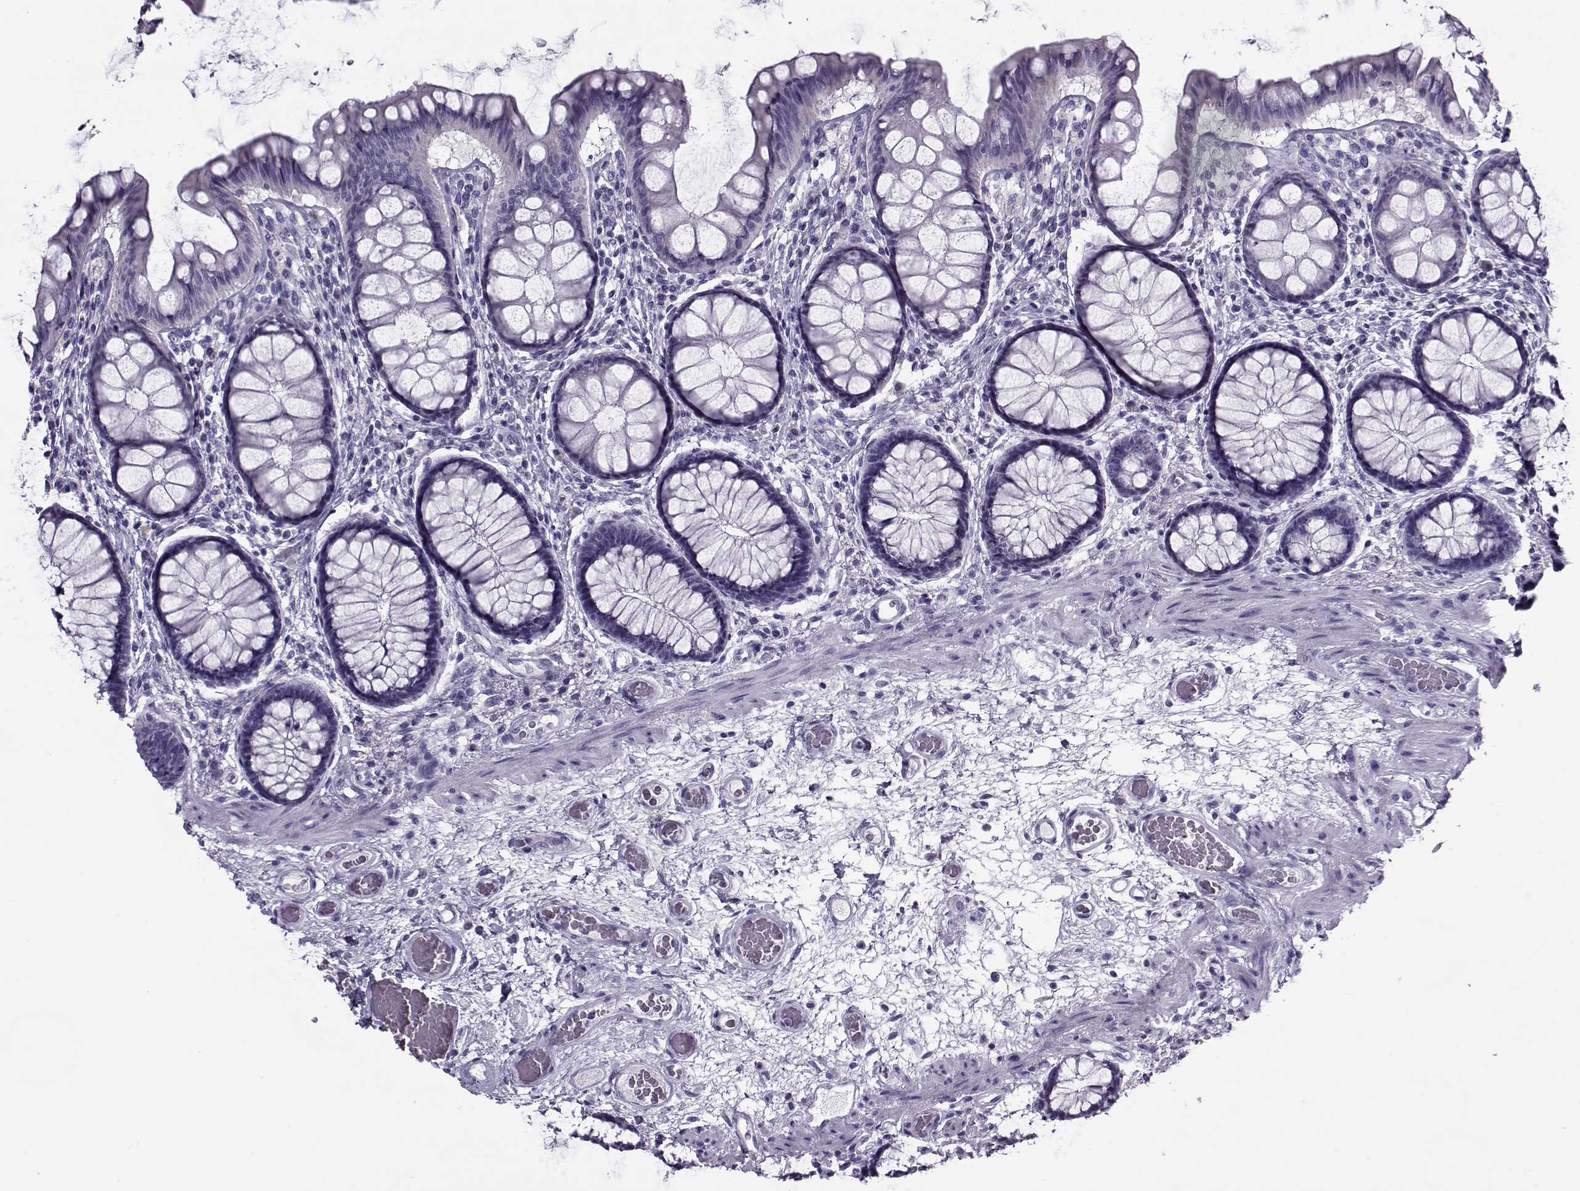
{"staining": {"intensity": "negative", "quantity": "none", "location": "none"}, "tissue": "colon", "cell_type": "Endothelial cells", "image_type": "normal", "snomed": [{"axis": "morphology", "description": "Normal tissue, NOS"}, {"axis": "topography", "description": "Colon"}], "caption": "This is an IHC histopathology image of unremarkable human colon. There is no expression in endothelial cells.", "gene": "GAGE10", "patient": {"sex": "female", "age": 65}}